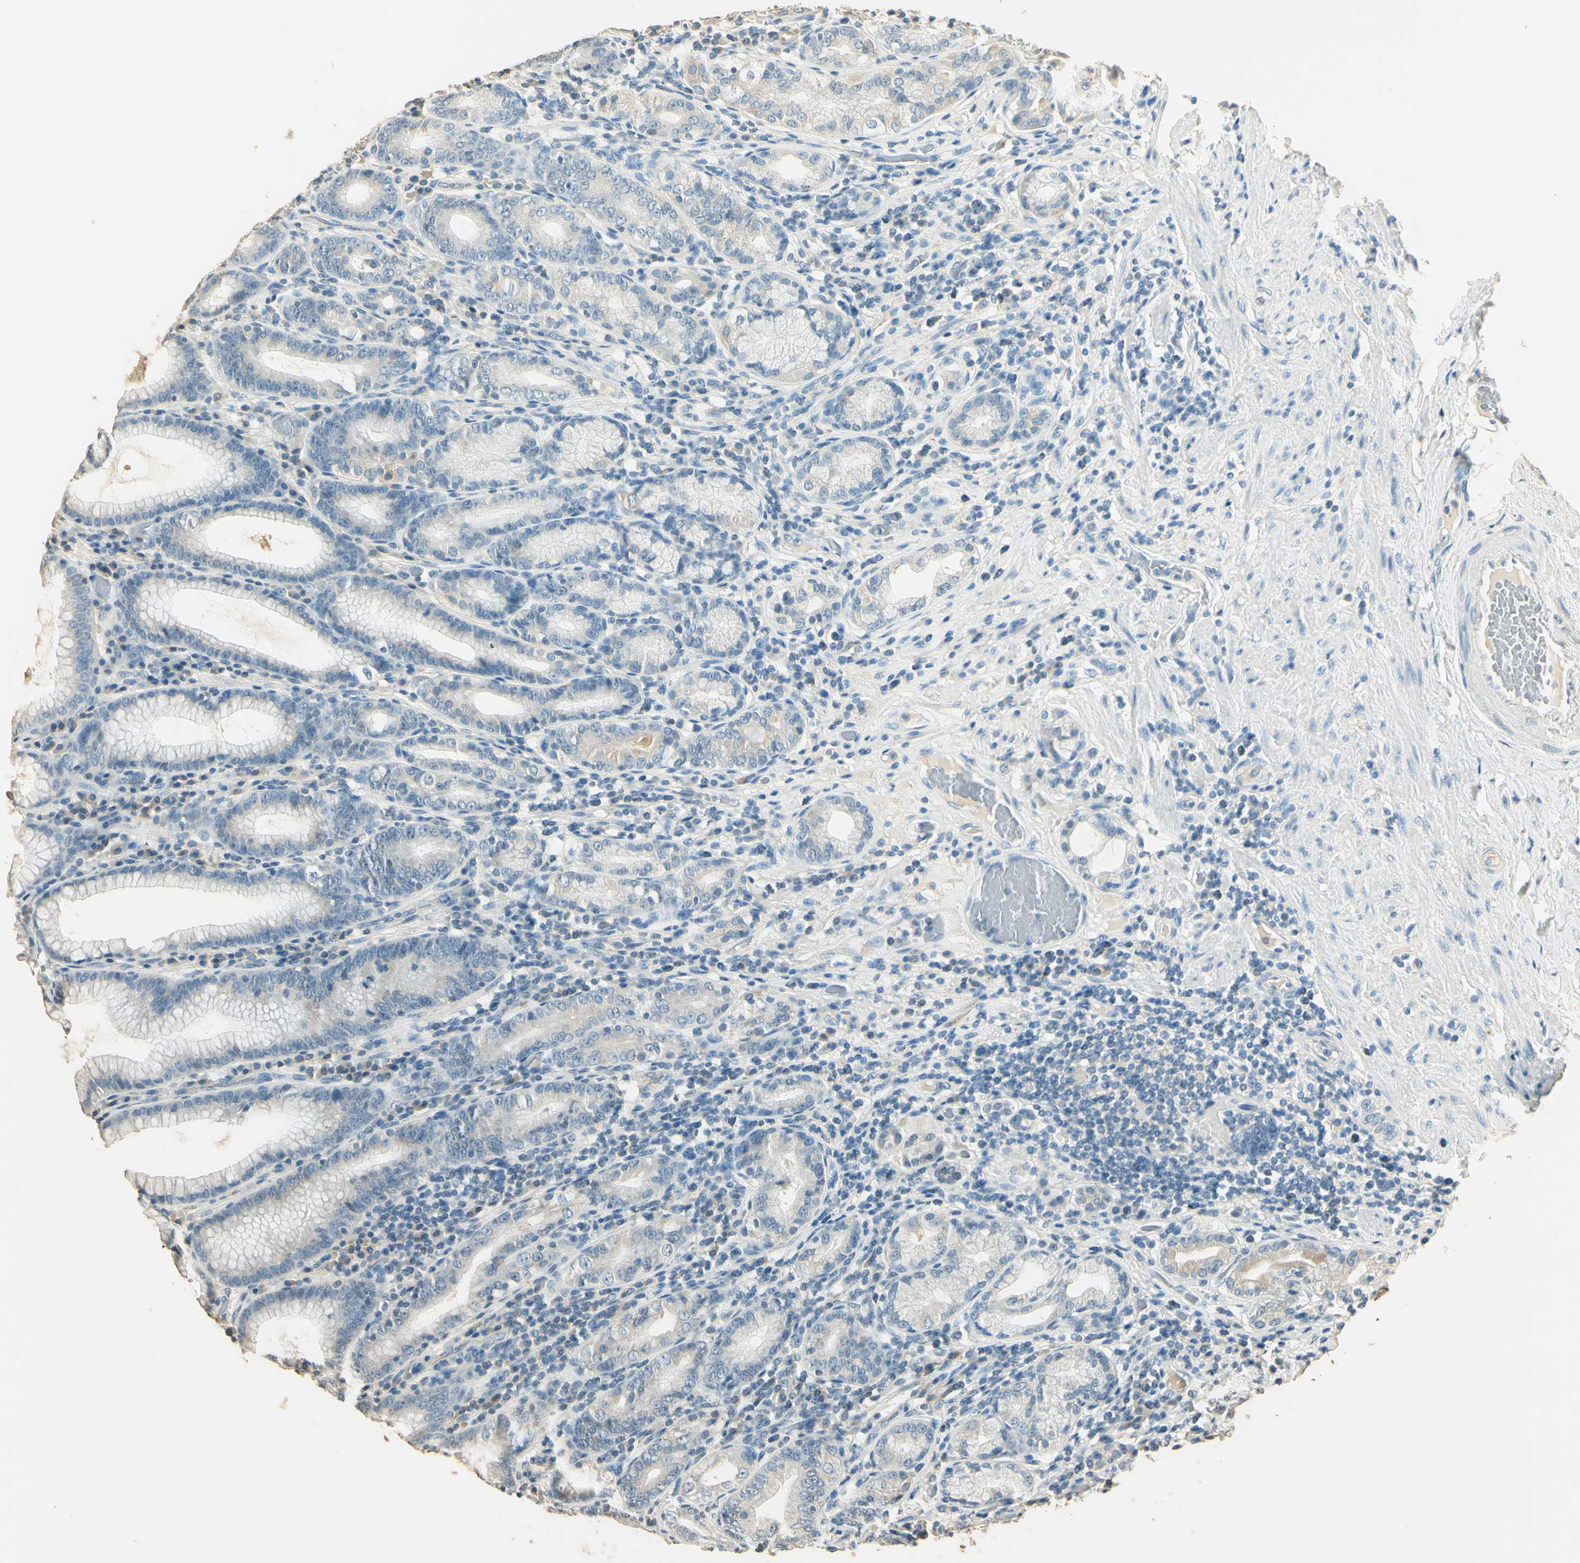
{"staining": {"intensity": "moderate", "quantity": "<25%", "location": "cytoplasmic/membranous"}, "tissue": "stomach", "cell_type": "Glandular cells", "image_type": "normal", "snomed": [{"axis": "morphology", "description": "Normal tissue, NOS"}, {"axis": "topography", "description": "Stomach, lower"}], "caption": "Immunohistochemical staining of unremarkable stomach reveals low levels of moderate cytoplasmic/membranous expression in approximately <25% of glandular cells.", "gene": "UXS1", "patient": {"sex": "female", "age": 76}}